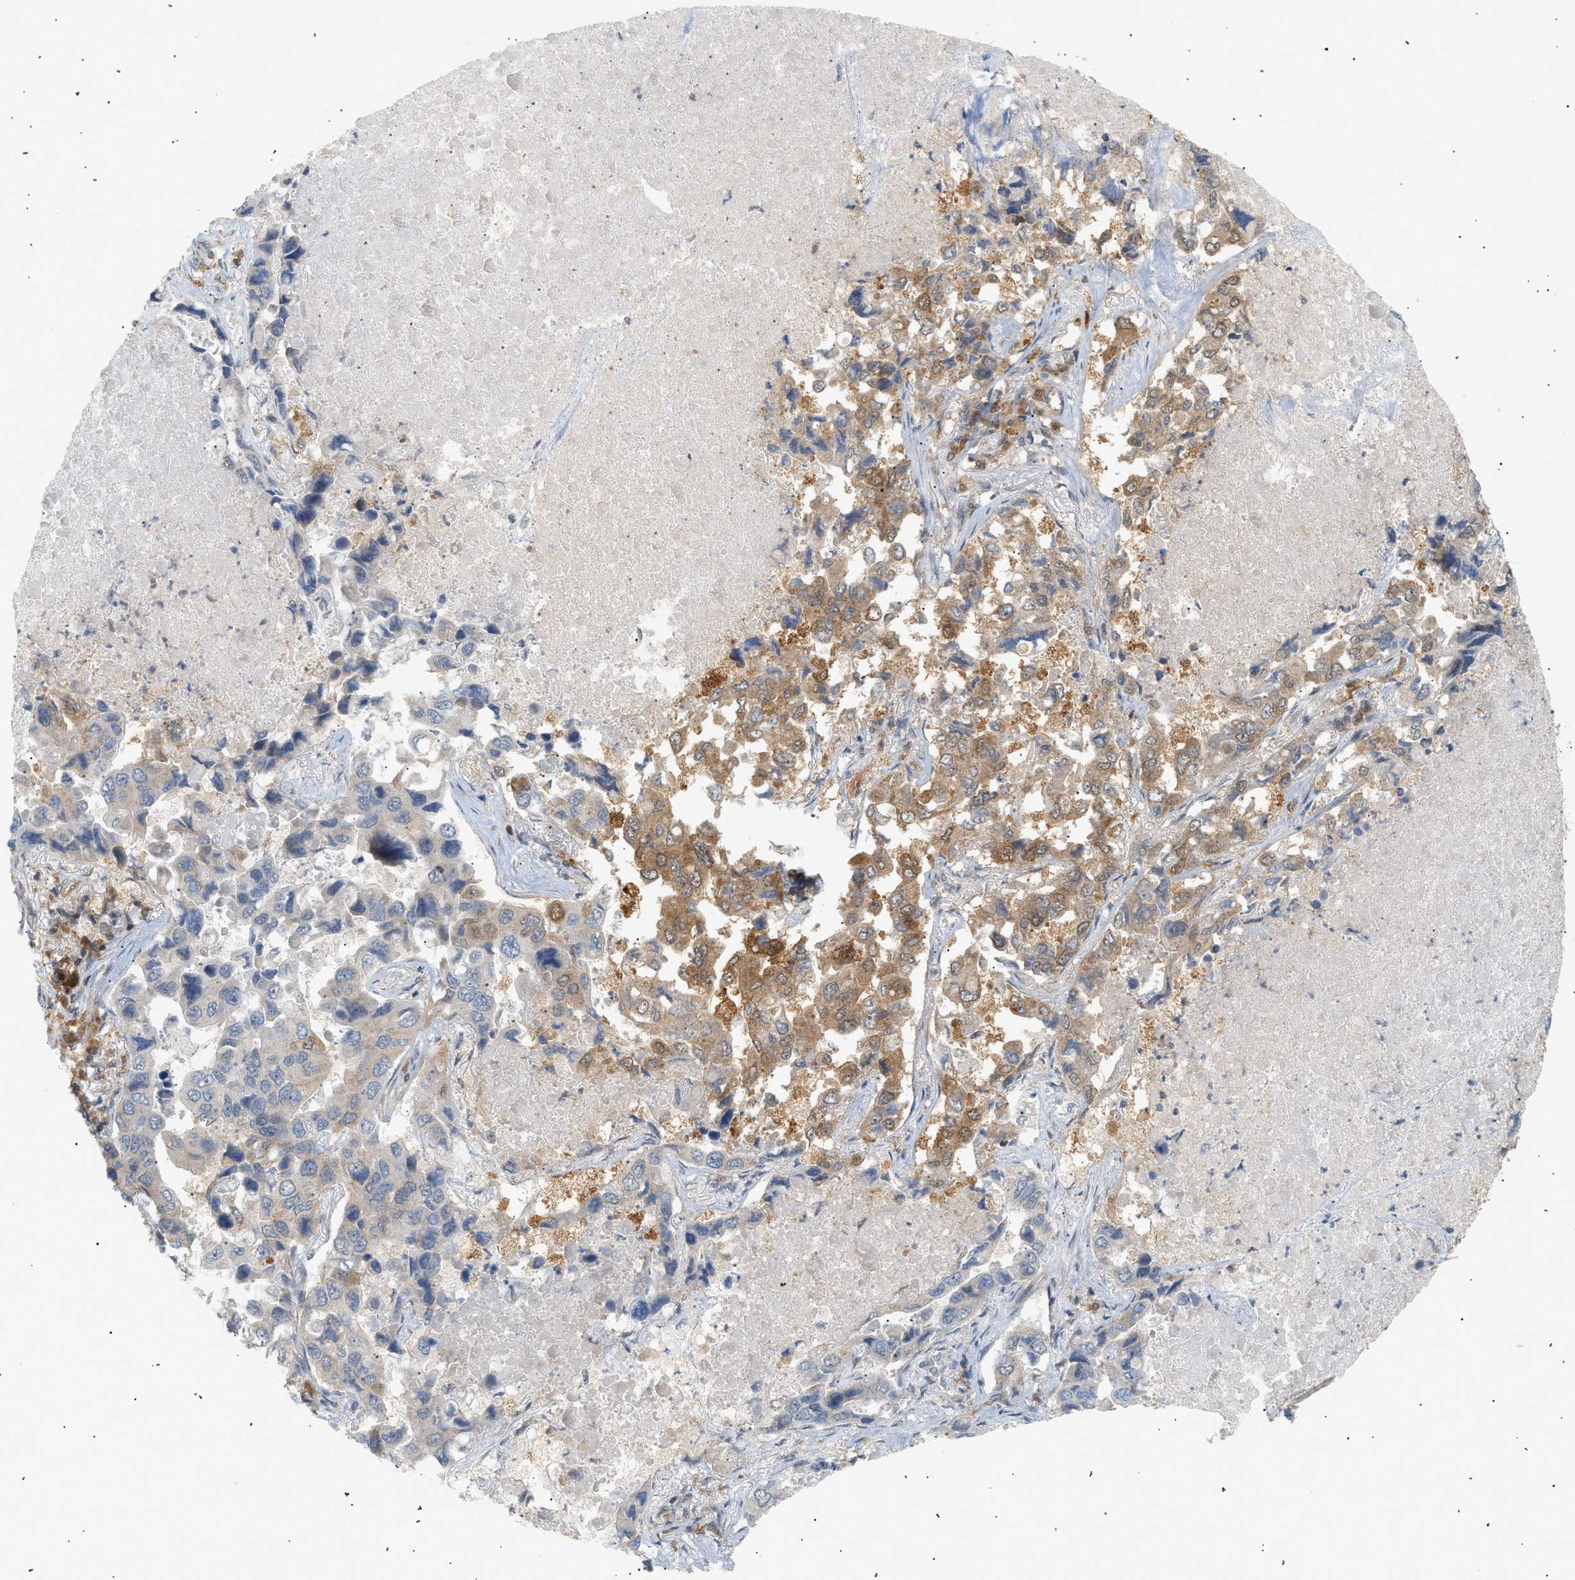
{"staining": {"intensity": "moderate", "quantity": "<25%", "location": "cytoplasmic/membranous"}, "tissue": "lung cancer", "cell_type": "Tumor cells", "image_type": "cancer", "snomed": [{"axis": "morphology", "description": "Adenocarcinoma, NOS"}, {"axis": "topography", "description": "Lung"}], "caption": "Lung cancer (adenocarcinoma) was stained to show a protein in brown. There is low levels of moderate cytoplasmic/membranous staining in about <25% of tumor cells. (Brightfield microscopy of DAB IHC at high magnification).", "gene": "SHC1", "patient": {"sex": "male", "age": 64}}